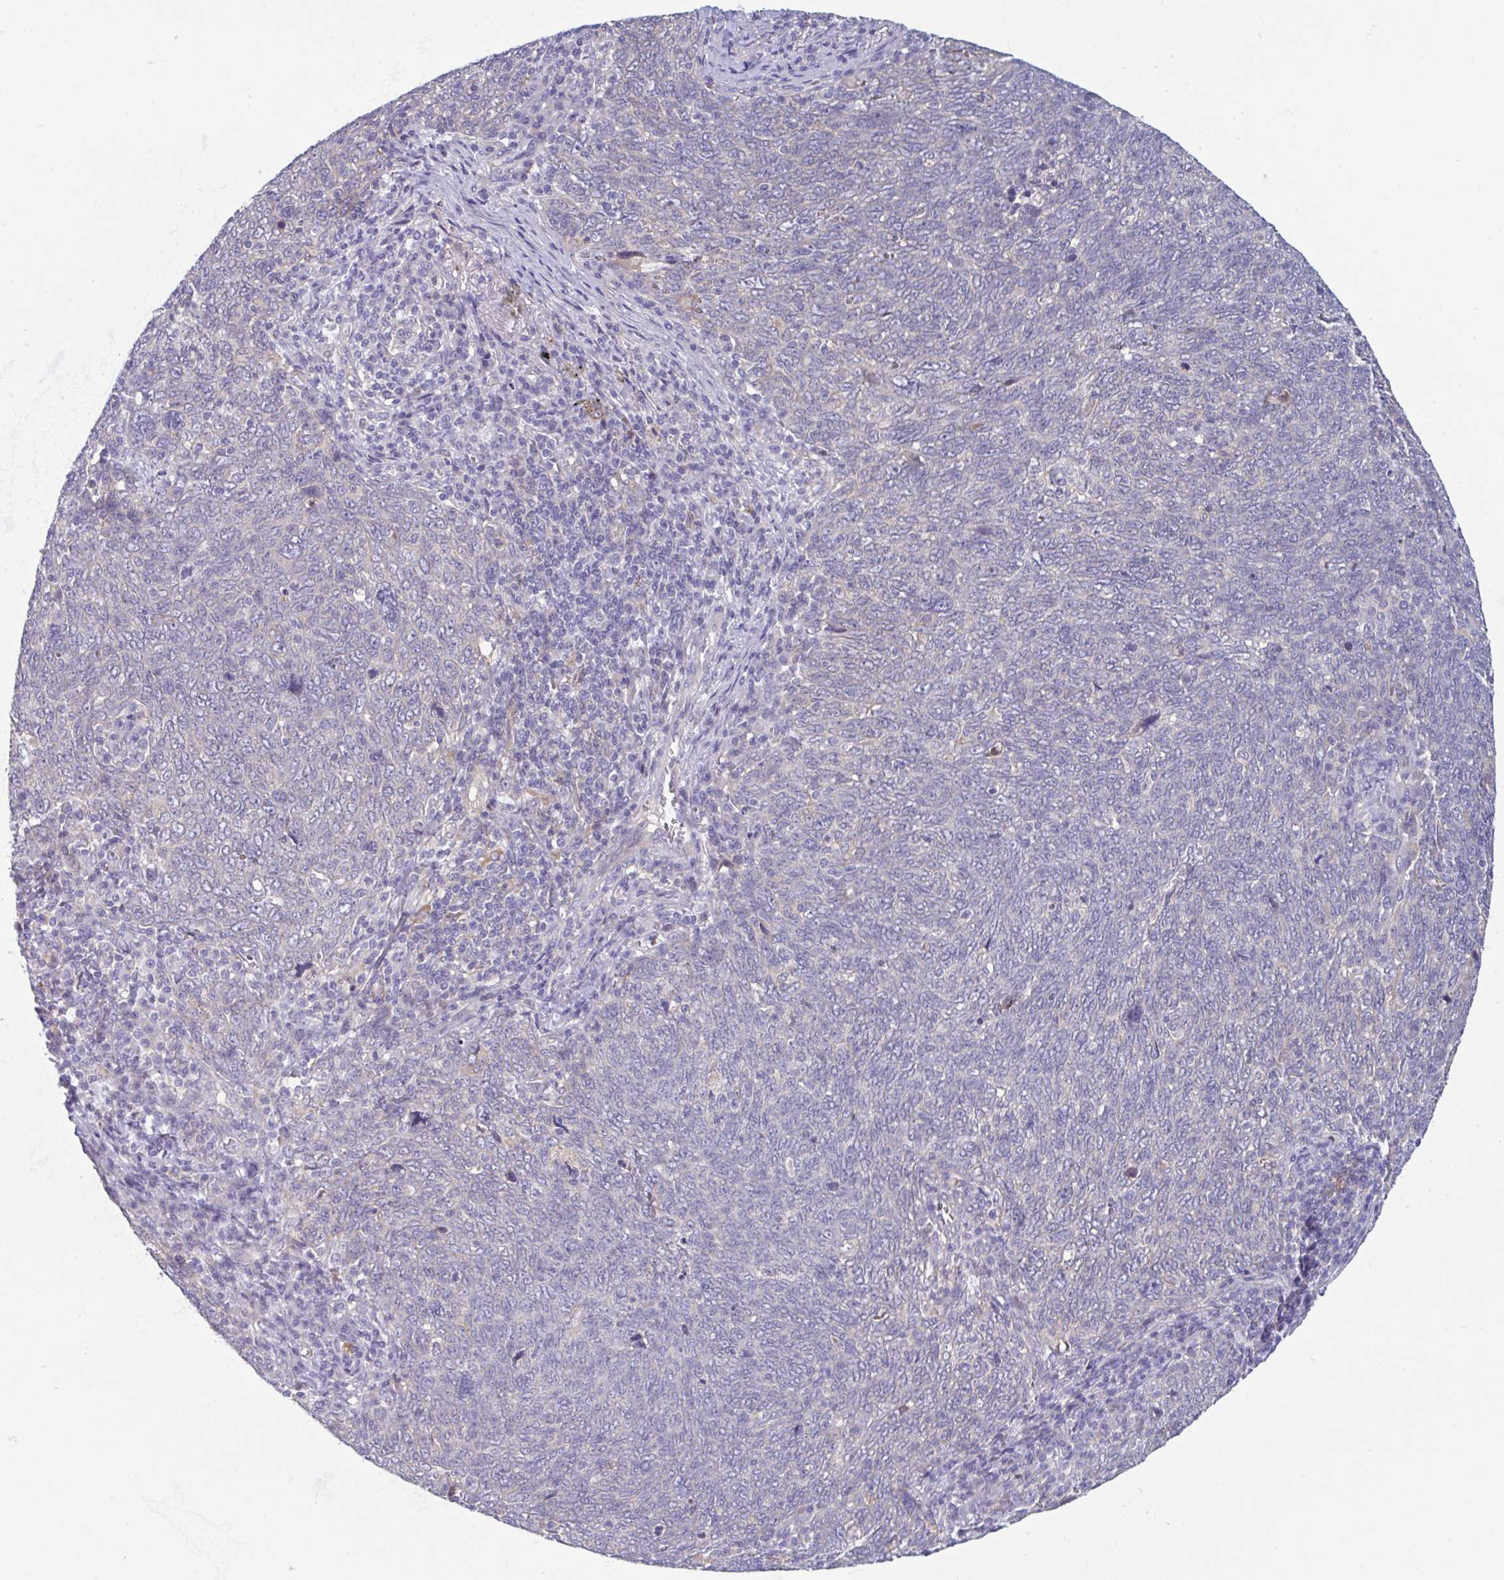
{"staining": {"intensity": "negative", "quantity": "none", "location": "none"}, "tissue": "lung cancer", "cell_type": "Tumor cells", "image_type": "cancer", "snomed": [{"axis": "morphology", "description": "Squamous cell carcinoma, NOS"}, {"axis": "topography", "description": "Lung"}], "caption": "The micrograph demonstrates no significant expression in tumor cells of lung squamous cell carcinoma. (Stains: DAB IHC with hematoxylin counter stain, Microscopy: brightfield microscopy at high magnification).", "gene": "PTPRD", "patient": {"sex": "female", "age": 72}}